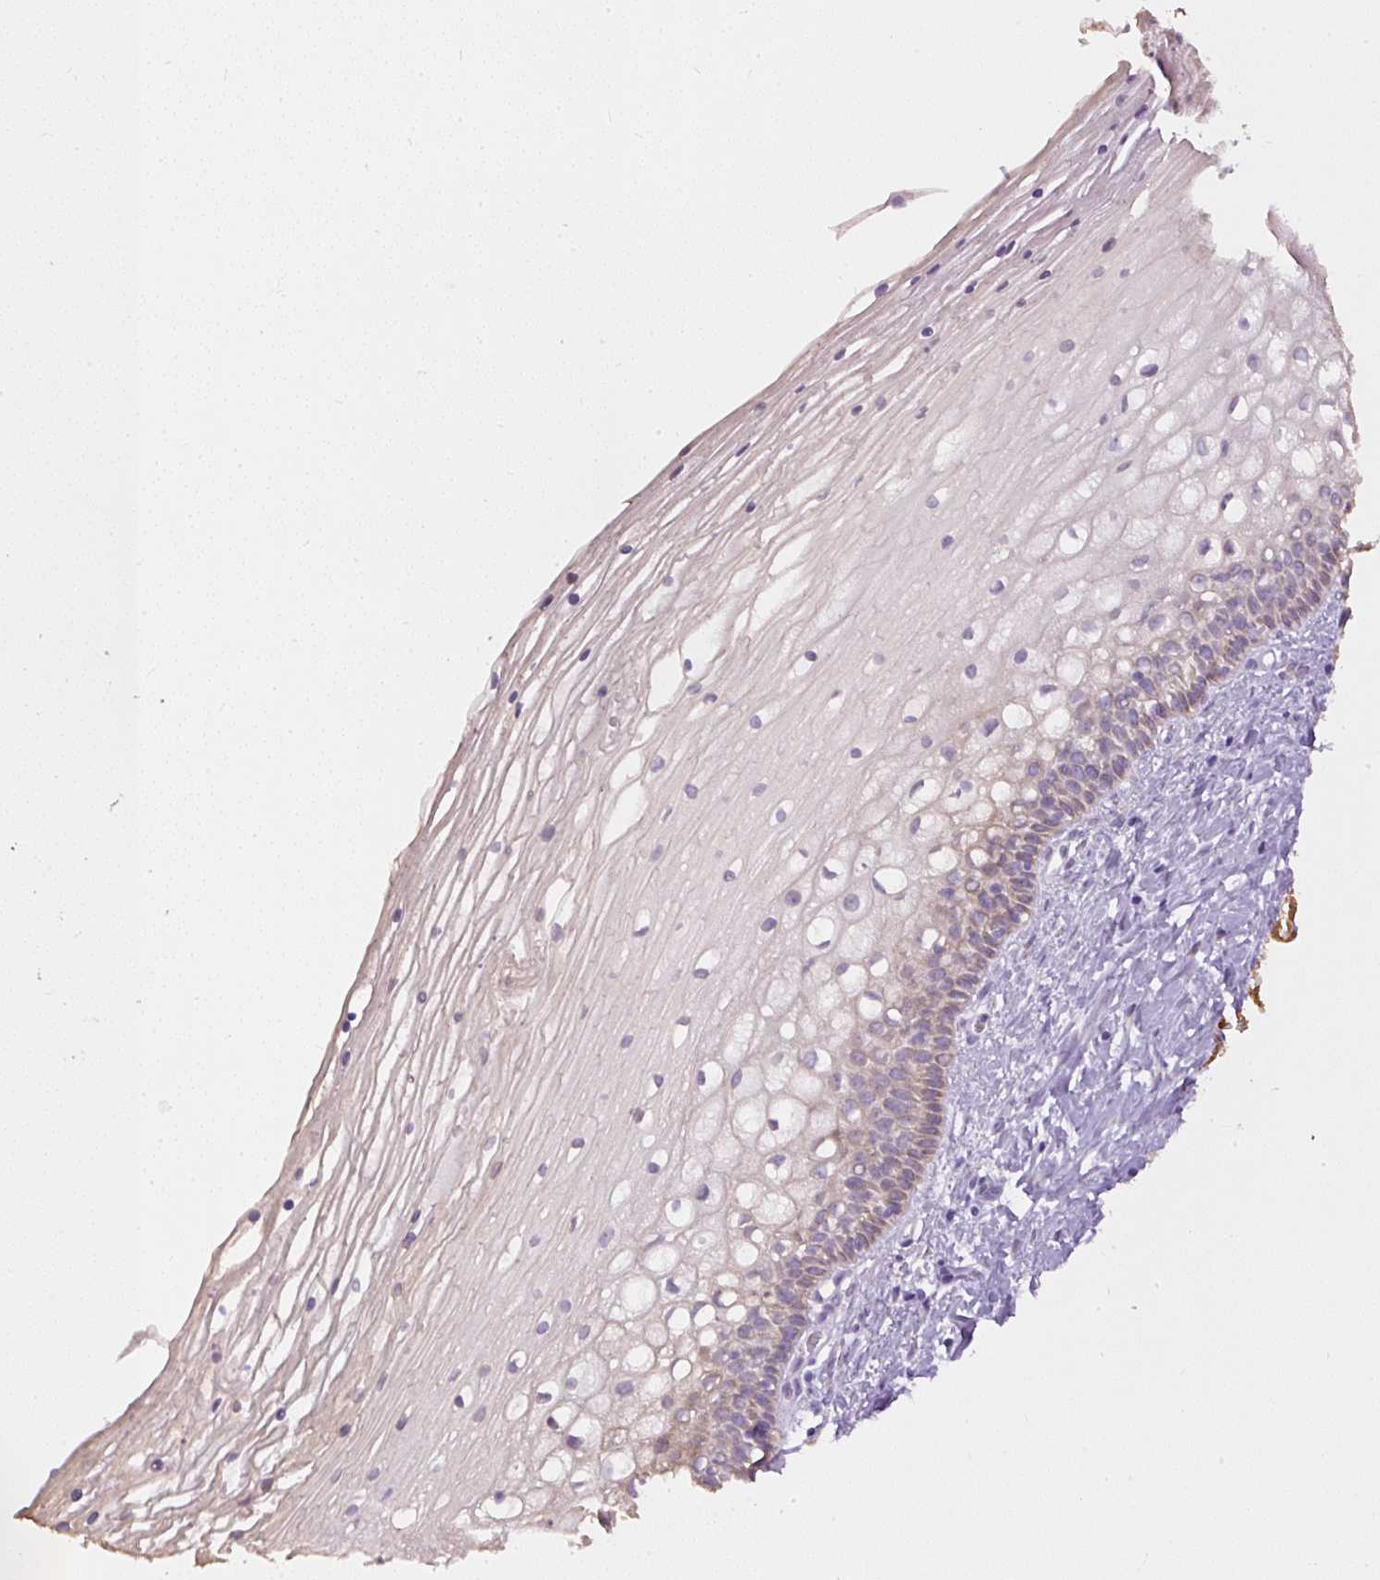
{"staining": {"intensity": "moderate", "quantity": "25%-75%", "location": "cytoplasmic/membranous"}, "tissue": "cervix", "cell_type": "Glandular cells", "image_type": "normal", "snomed": [{"axis": "morphology", "description": "Normal tissue, NOS"}, {"axis": "topography", "description": "Cervix"}], "caption": "Protein expression analysis of unremarkable cervix shows moderate cytoplasmic/membranous positivity in about 25%-75% of glandular cells.", "gene": "FAM149A", "patient": {"sex": "female", "age": 36}}